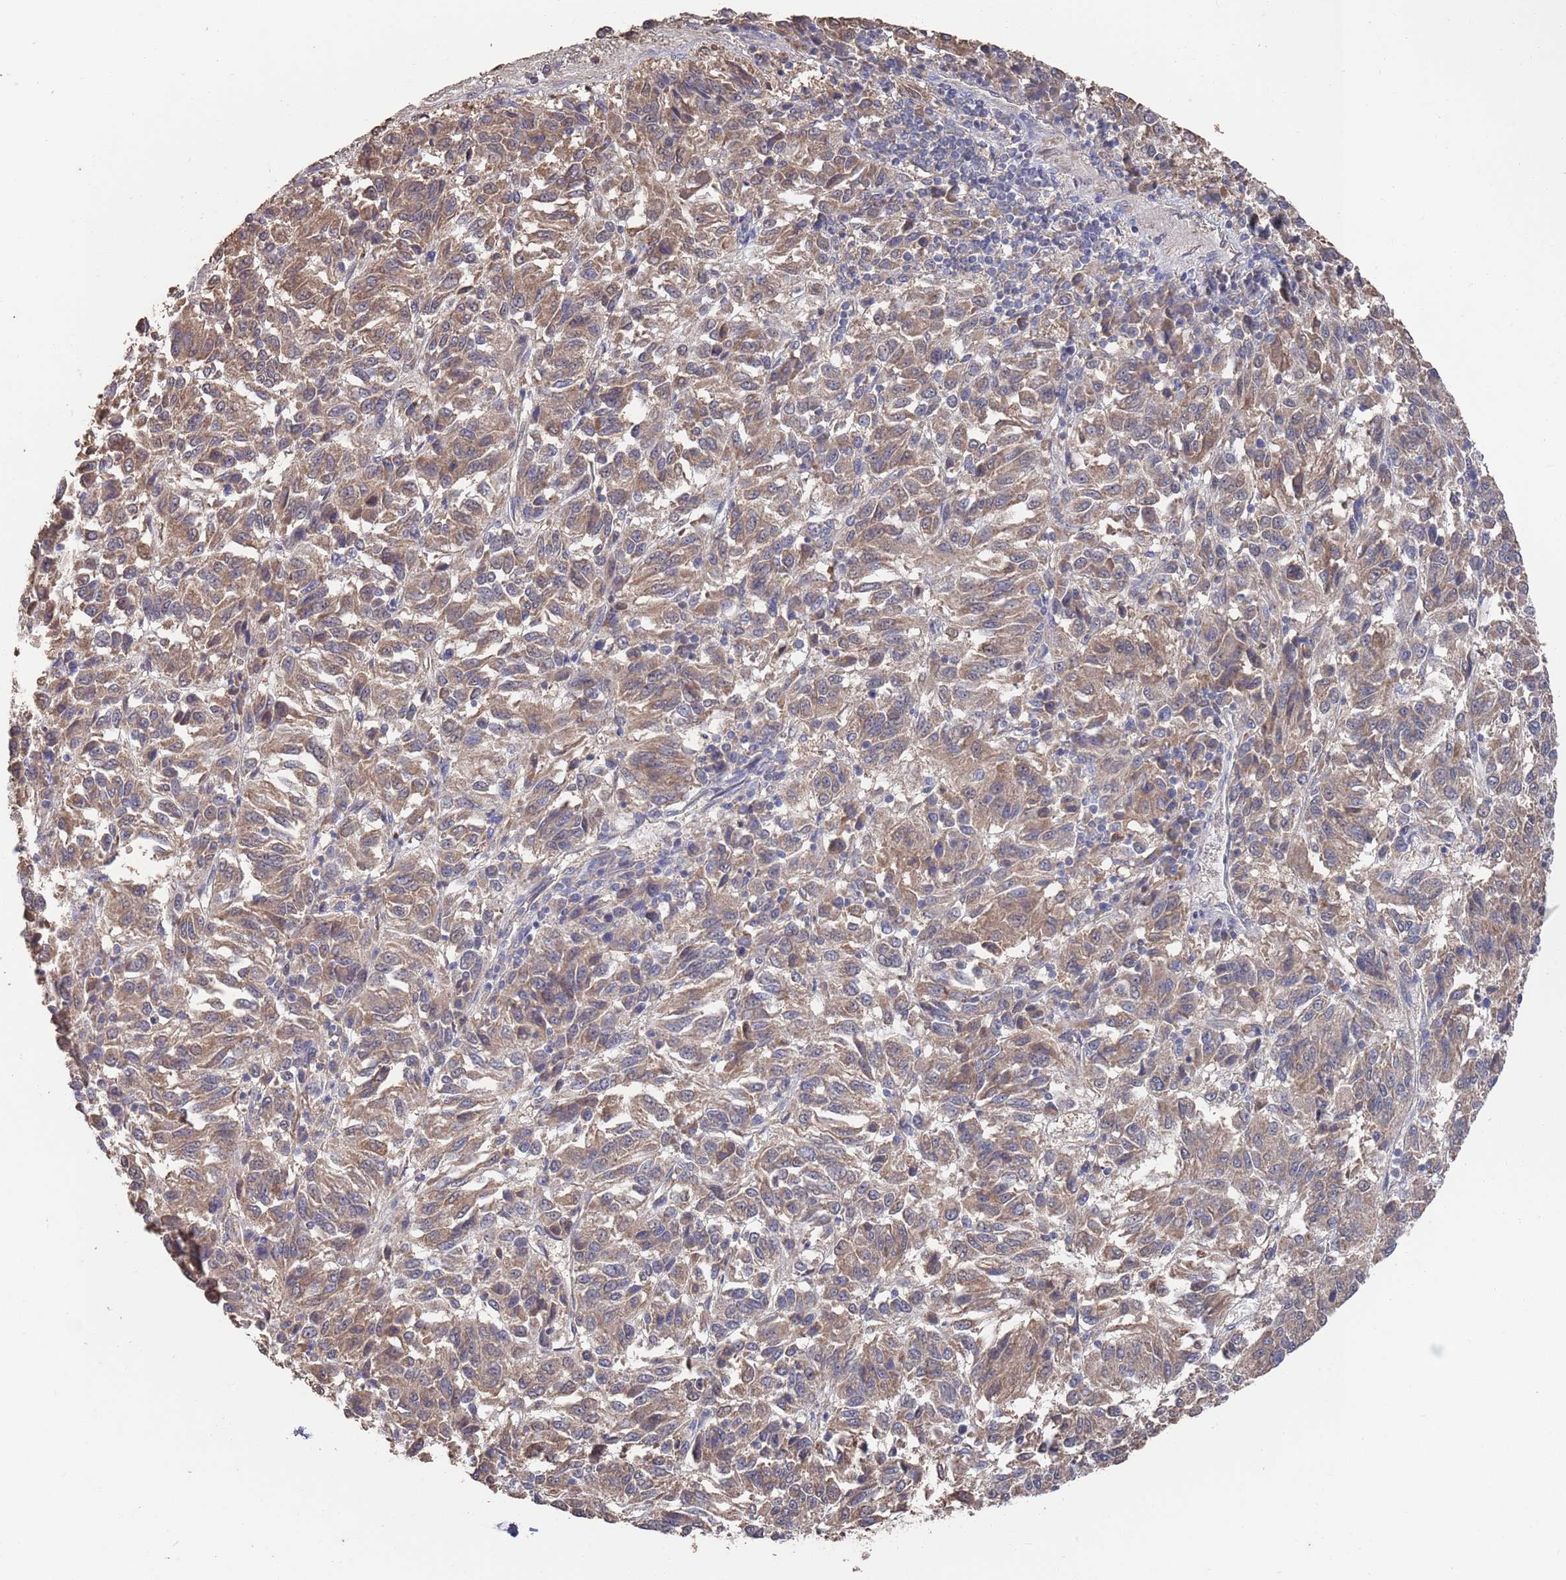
{"staining": {"intensity": "moderate", "quantity": ">75%", "location": "cytoplasmic/membranous"}, "tissue": "melanoma", "cell_type": "Tumor cells", "image_type": "cancer", "snomed": [{"axis": "morphology", "description": "Malignant melanoma, Metastatic site"}, {"axis": "topography", "description": "Lung"}], "caption": "Protein expression analysis of human melanoma reveals moderate cytoplasmic/membranous staining in about >75% of tumor cells.", "gene": "BTBD18", "patient": {"sex": "male", "age": 64}}